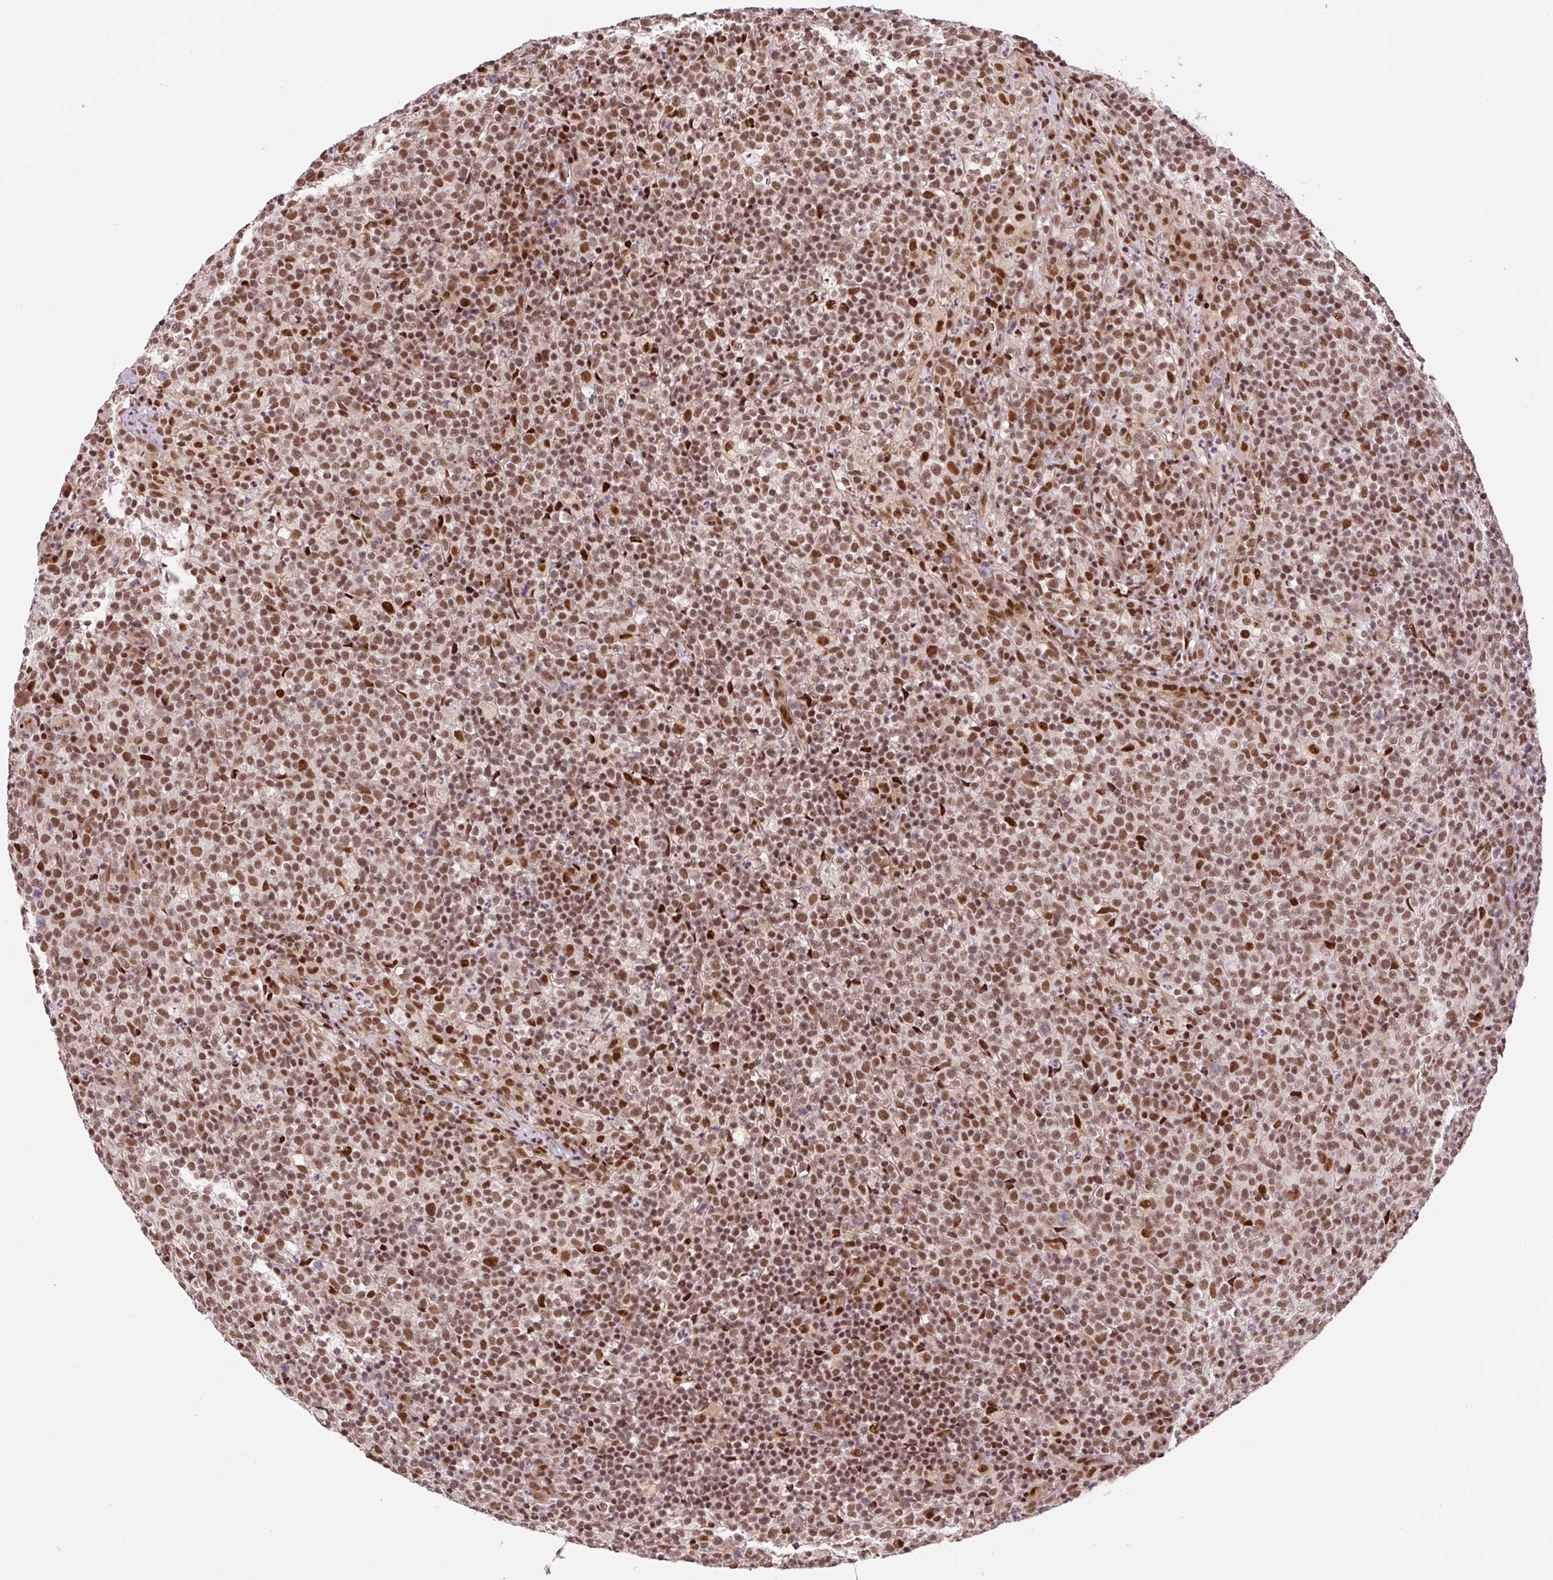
{"staining": {"intensity": "moderate", "quantity": ">75%", "location": "nuclear"}, "tissue": "lymphoma", "cell_type": "Tumor cells", "image_type": "cancer", "snomed": [{"axis": "morphology", "description": "Malignant lymphoma, non-Hodgkin's type, High grade"}, {"axis": "topography", "description": "Lymph node"}], "caption": "This is a histology image of immunohistochemistry (IHC) staining of lymphoma, which shows moderate staining in the nuclear of tumor cells.", "gene": "INTS8", "patient": {"sex": "male", "age": 54}}